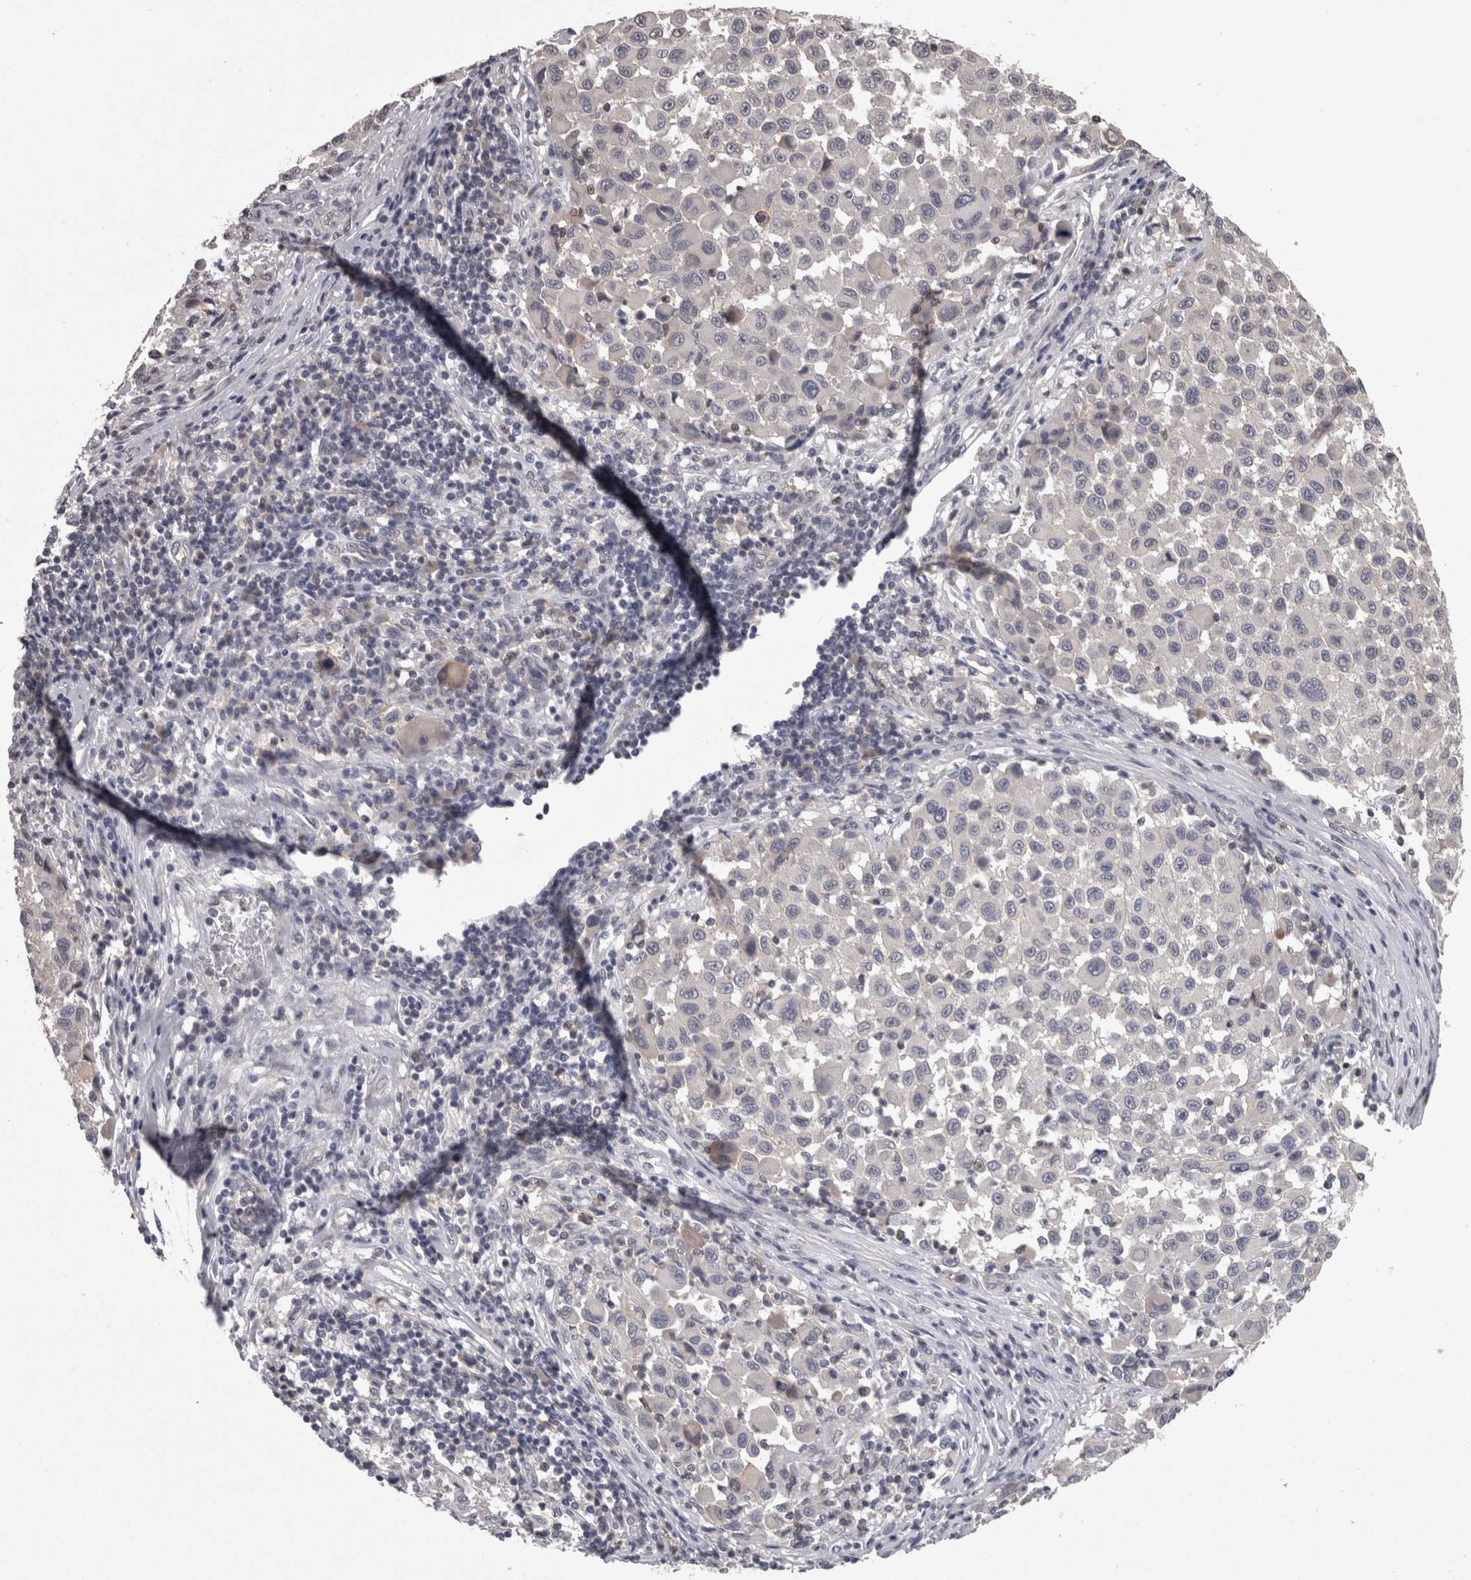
{"staining": {"intensity": "negative", "quantity": "none", "location": "none"}, "tissue": "melanoma", "cell_type": "Tumor cells", "image_type": "cancer", "snomed": [{"axis": "morphology", "description": "Malignant melanoma, Metastatic site"}, {"axis": "topography", "description": "Lymph node"}], "caption": "This is a photomicrograph of IHC staining of melanoma, which shows no staining in tumor cells. (DAB immunohistochemistry visualized using brightfield microscopy, high magnification).", "gene": "PON3", "patient": {"sex": "male", "age": 61}}